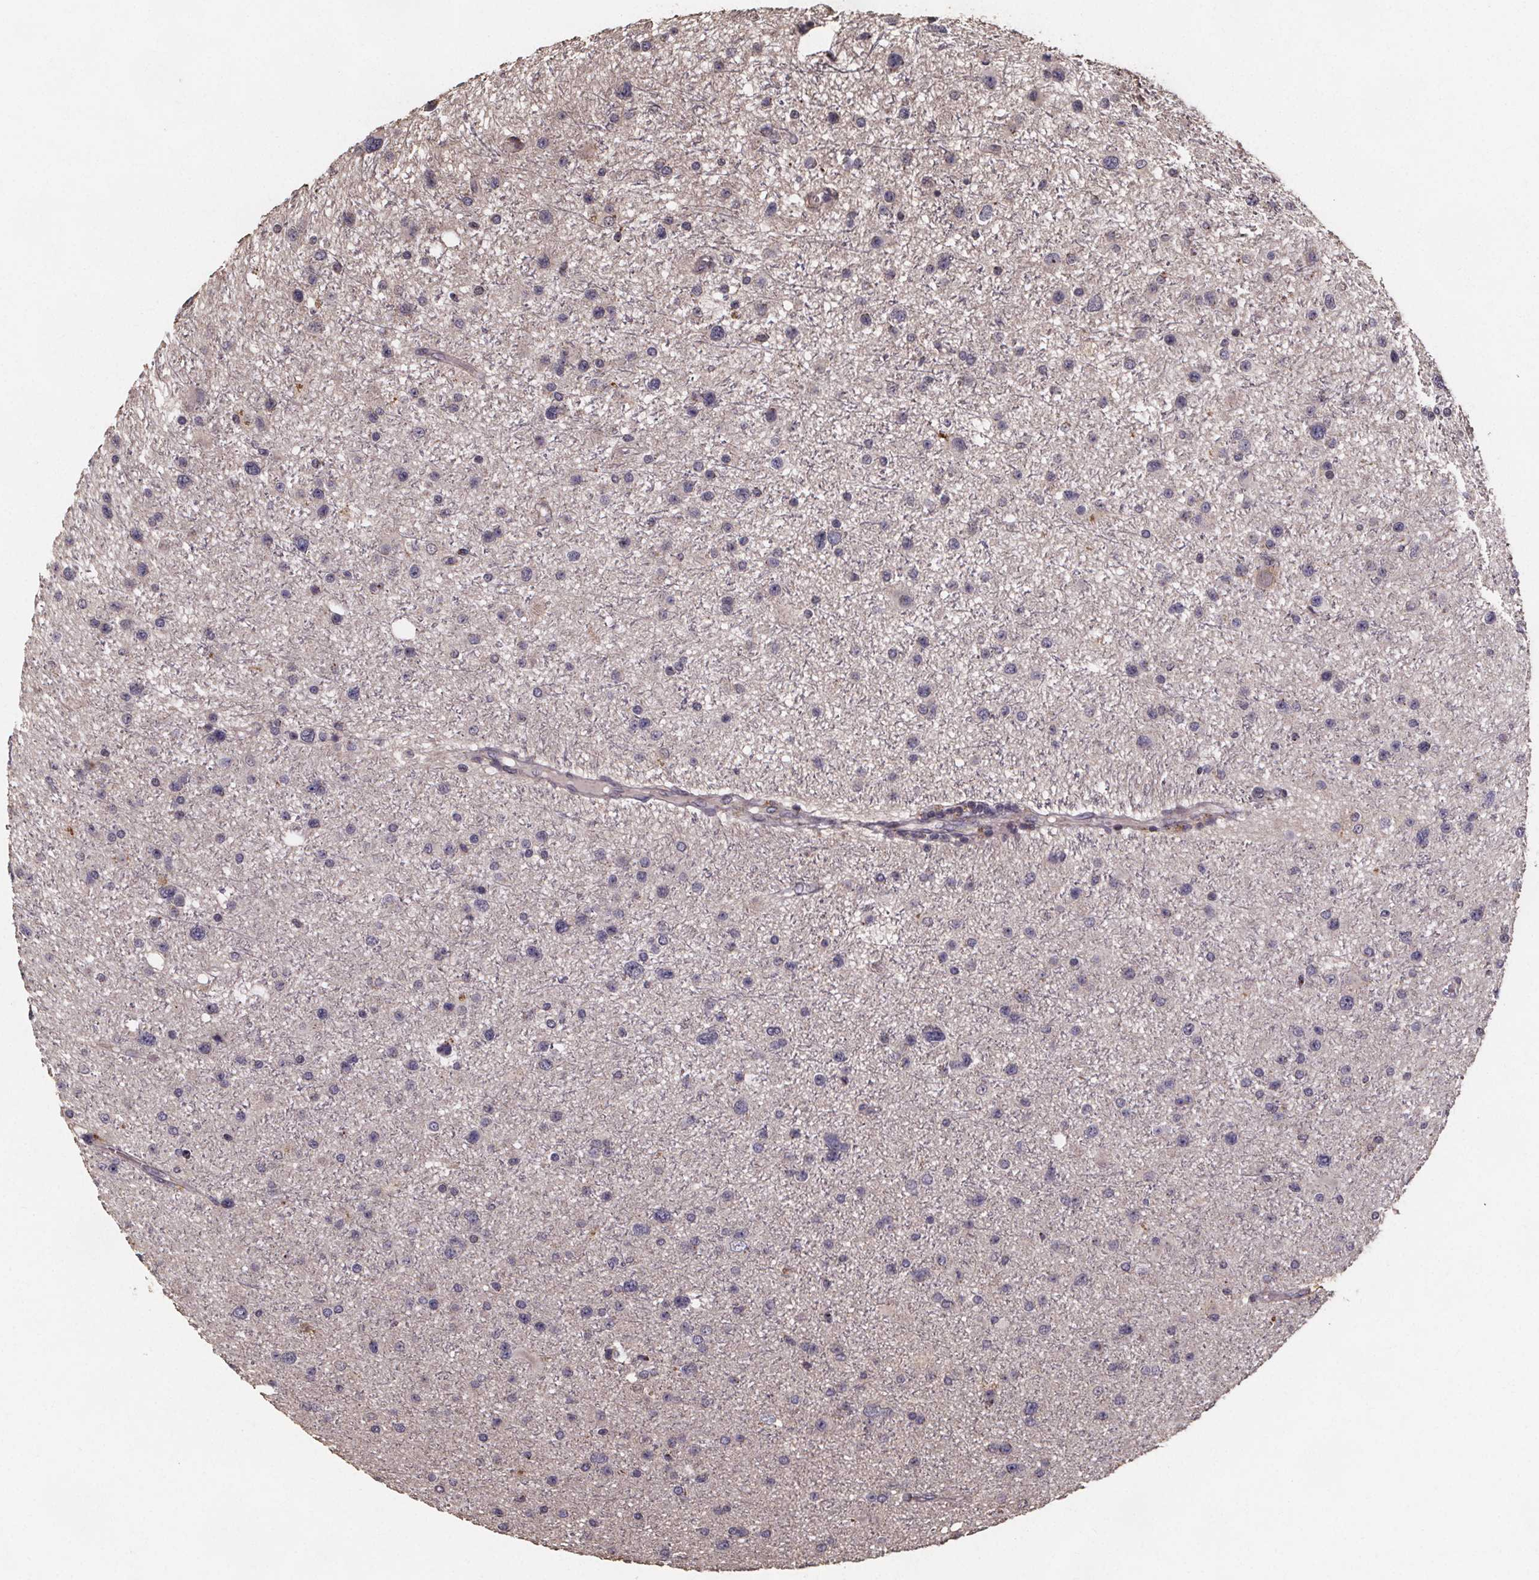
{"staining": {"intensity": "negative", "quantity": "none", "location": "none"}, "tissue": "glioma", "cell_type": "Tumor cells", "image_type": "cancer", "snomed": [{"axis": "morphology", "description": "Glioma, malignant, Low grade"}, {"axis": "topography", "description": "Brain"}], "caption": "Immunohistochemistry image of human glioma stained for a protein (brown), which reveals no positivity in tumor cells.", "gene": "ZNF879", "patient": {"sex": "female", "age": 32}}